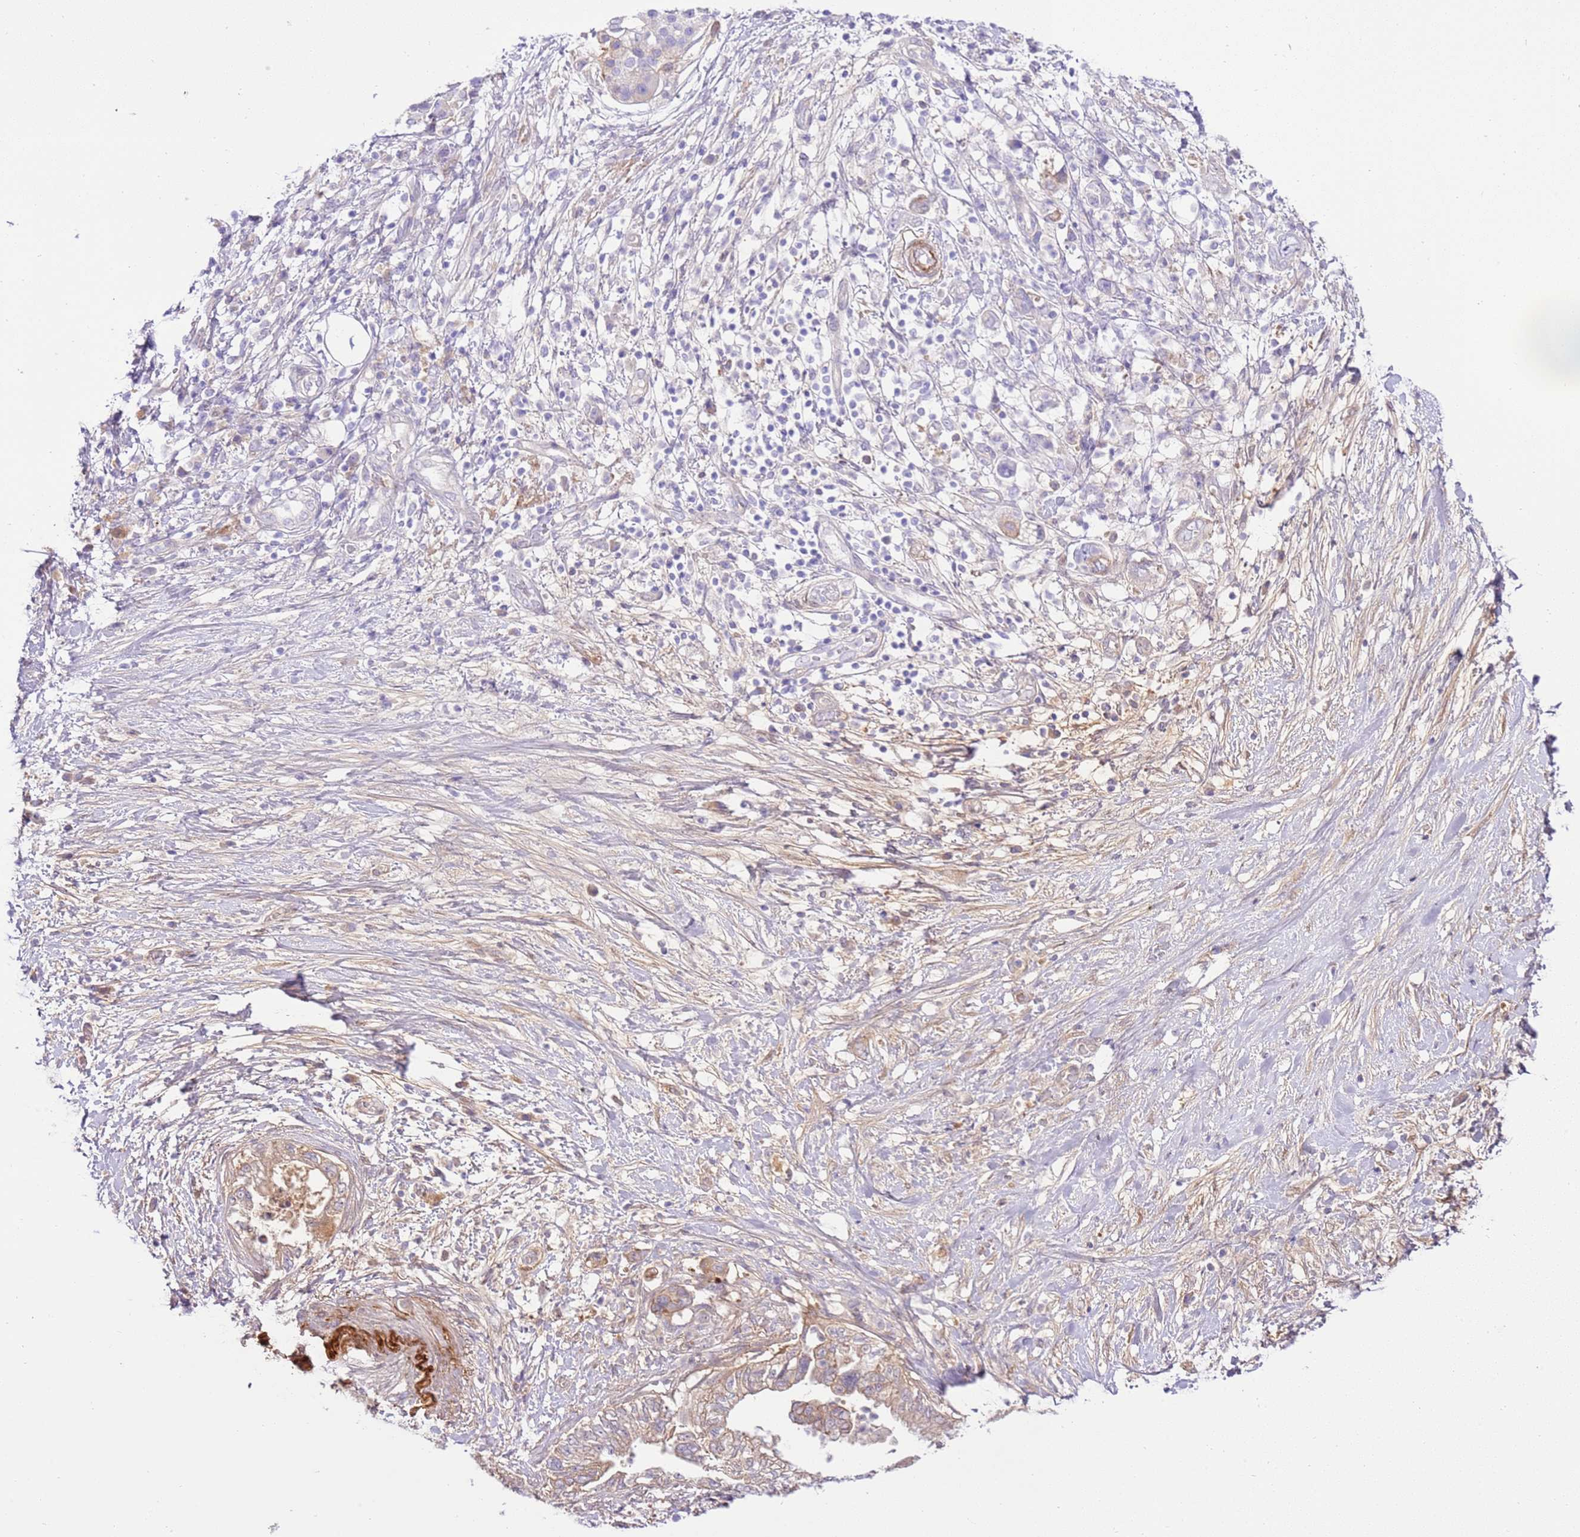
{"staining": {"intensity": "weak", "quantity": "25%-75%", "location": "cytoplasmic/membranous"}, "tissue": "pancreatic cancer", "cell_type": "Tumor cells", "image_type": "cancer", "snomed": [{"axis": "morphology", "description": "Adenocarcinoma, NOS"}, {"axis": "topography", "description": "Pancreas"}], "caption": "Human pancreatic adenocarcinoma stained with a brown dye displays weak cytoplasmic/membranous positive expression in about 25%-75% of tumor cells.", "gene": "C8G", "patient": {"sex": "female", "age": 73}}